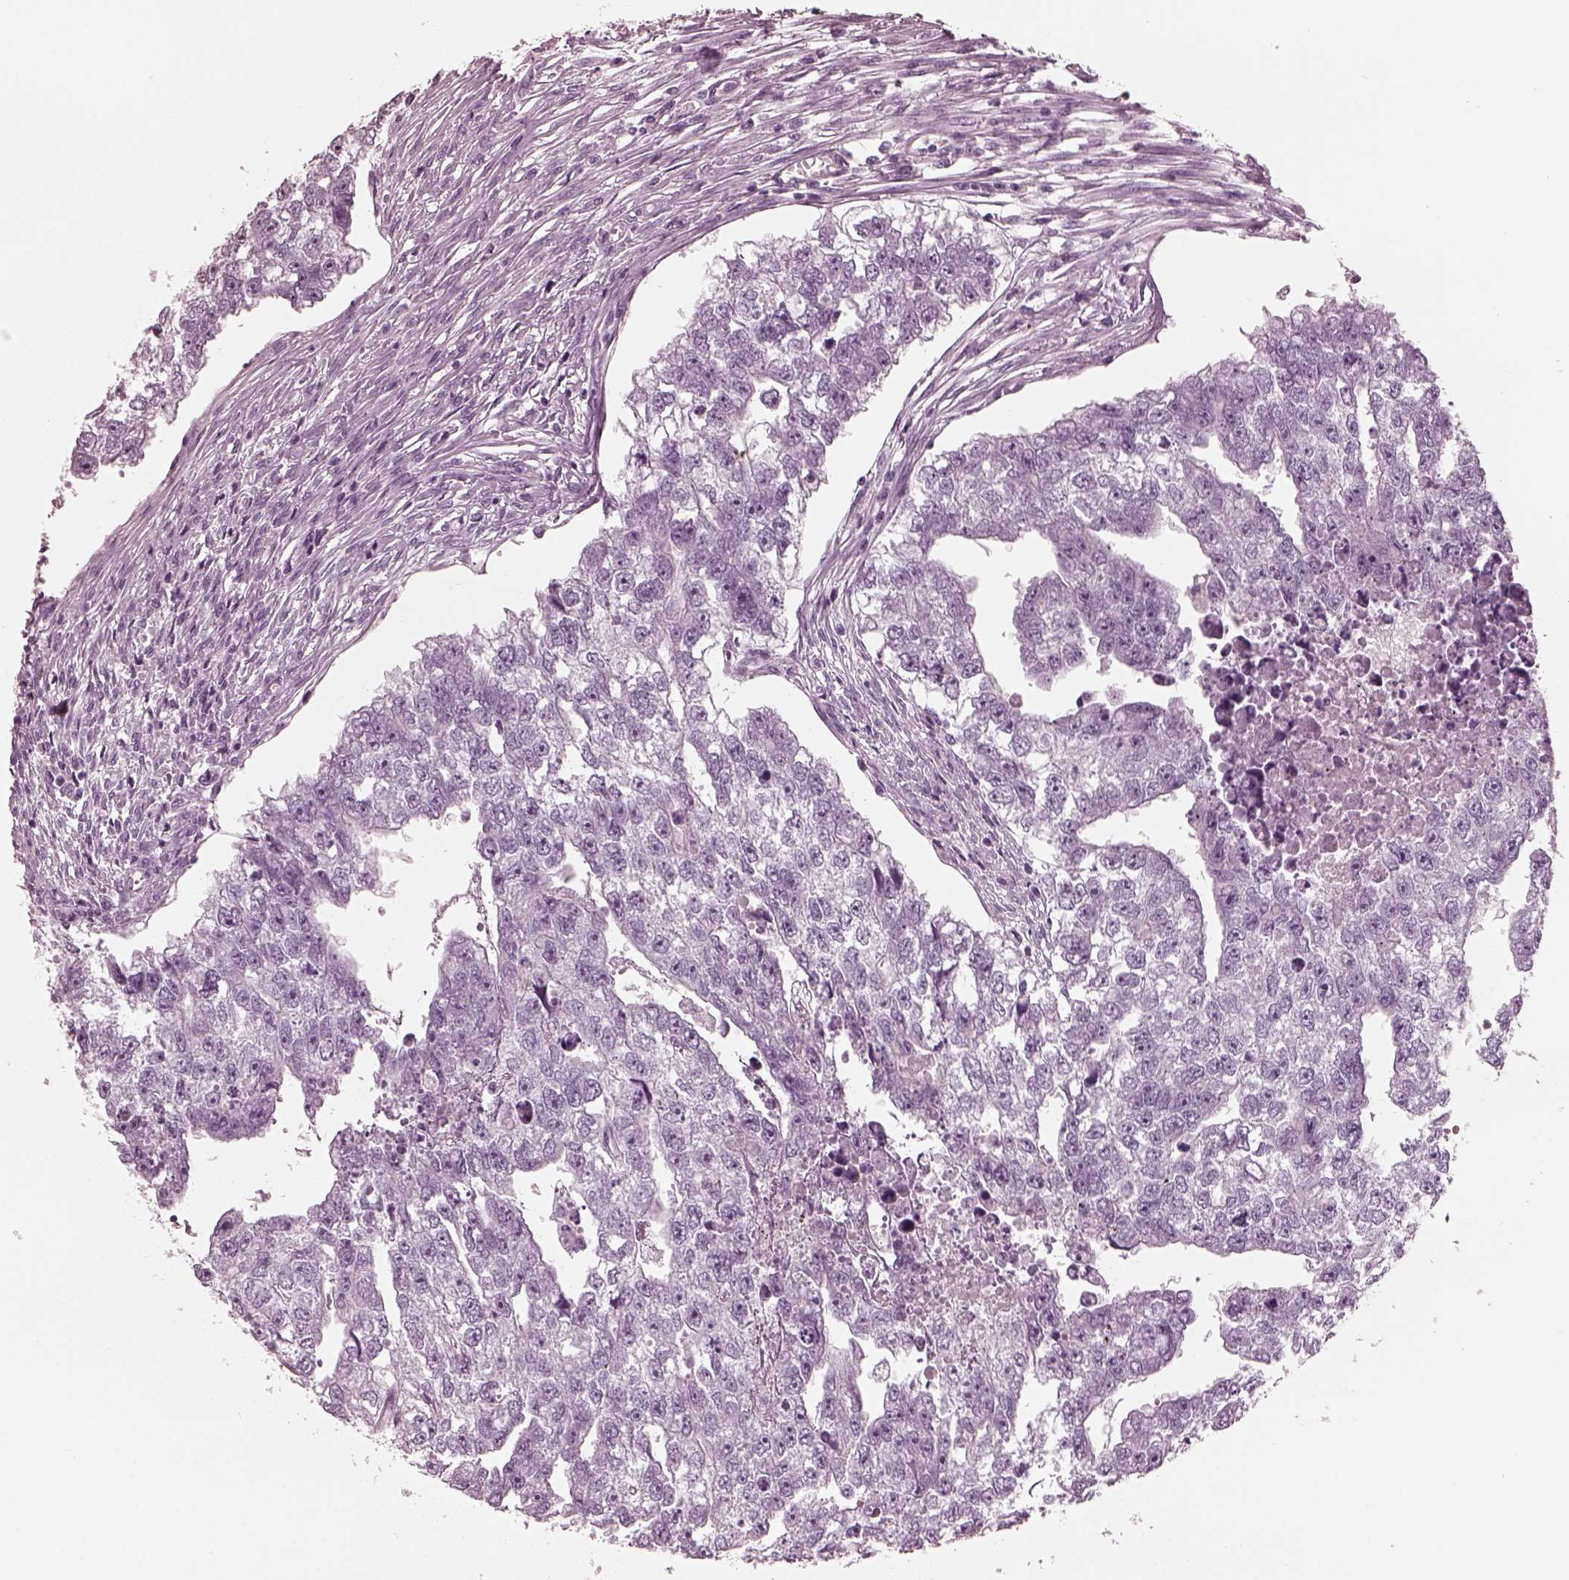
{"staining": {"intensity": "negative", "quantity": "none", "location": "none"}, "tissue": "testis cancer", "cell_type": "Tumor cells", "image_type": "cancer", "snomed": [{"axis": "morphology", "description": "Carcinoma, Embryonal, NOS"}, {"axis": "morphology", "description": "Teratoma, malignant, NOS"}, {"axis": "topography", "description": "Testis"}], "caption": "The photomicrograph reveals no significant expression in tumor cells of testis cancer (embryonal carcinoma).", "gene": "GRM6", "patient": {"sex": "male", "age": 44}}